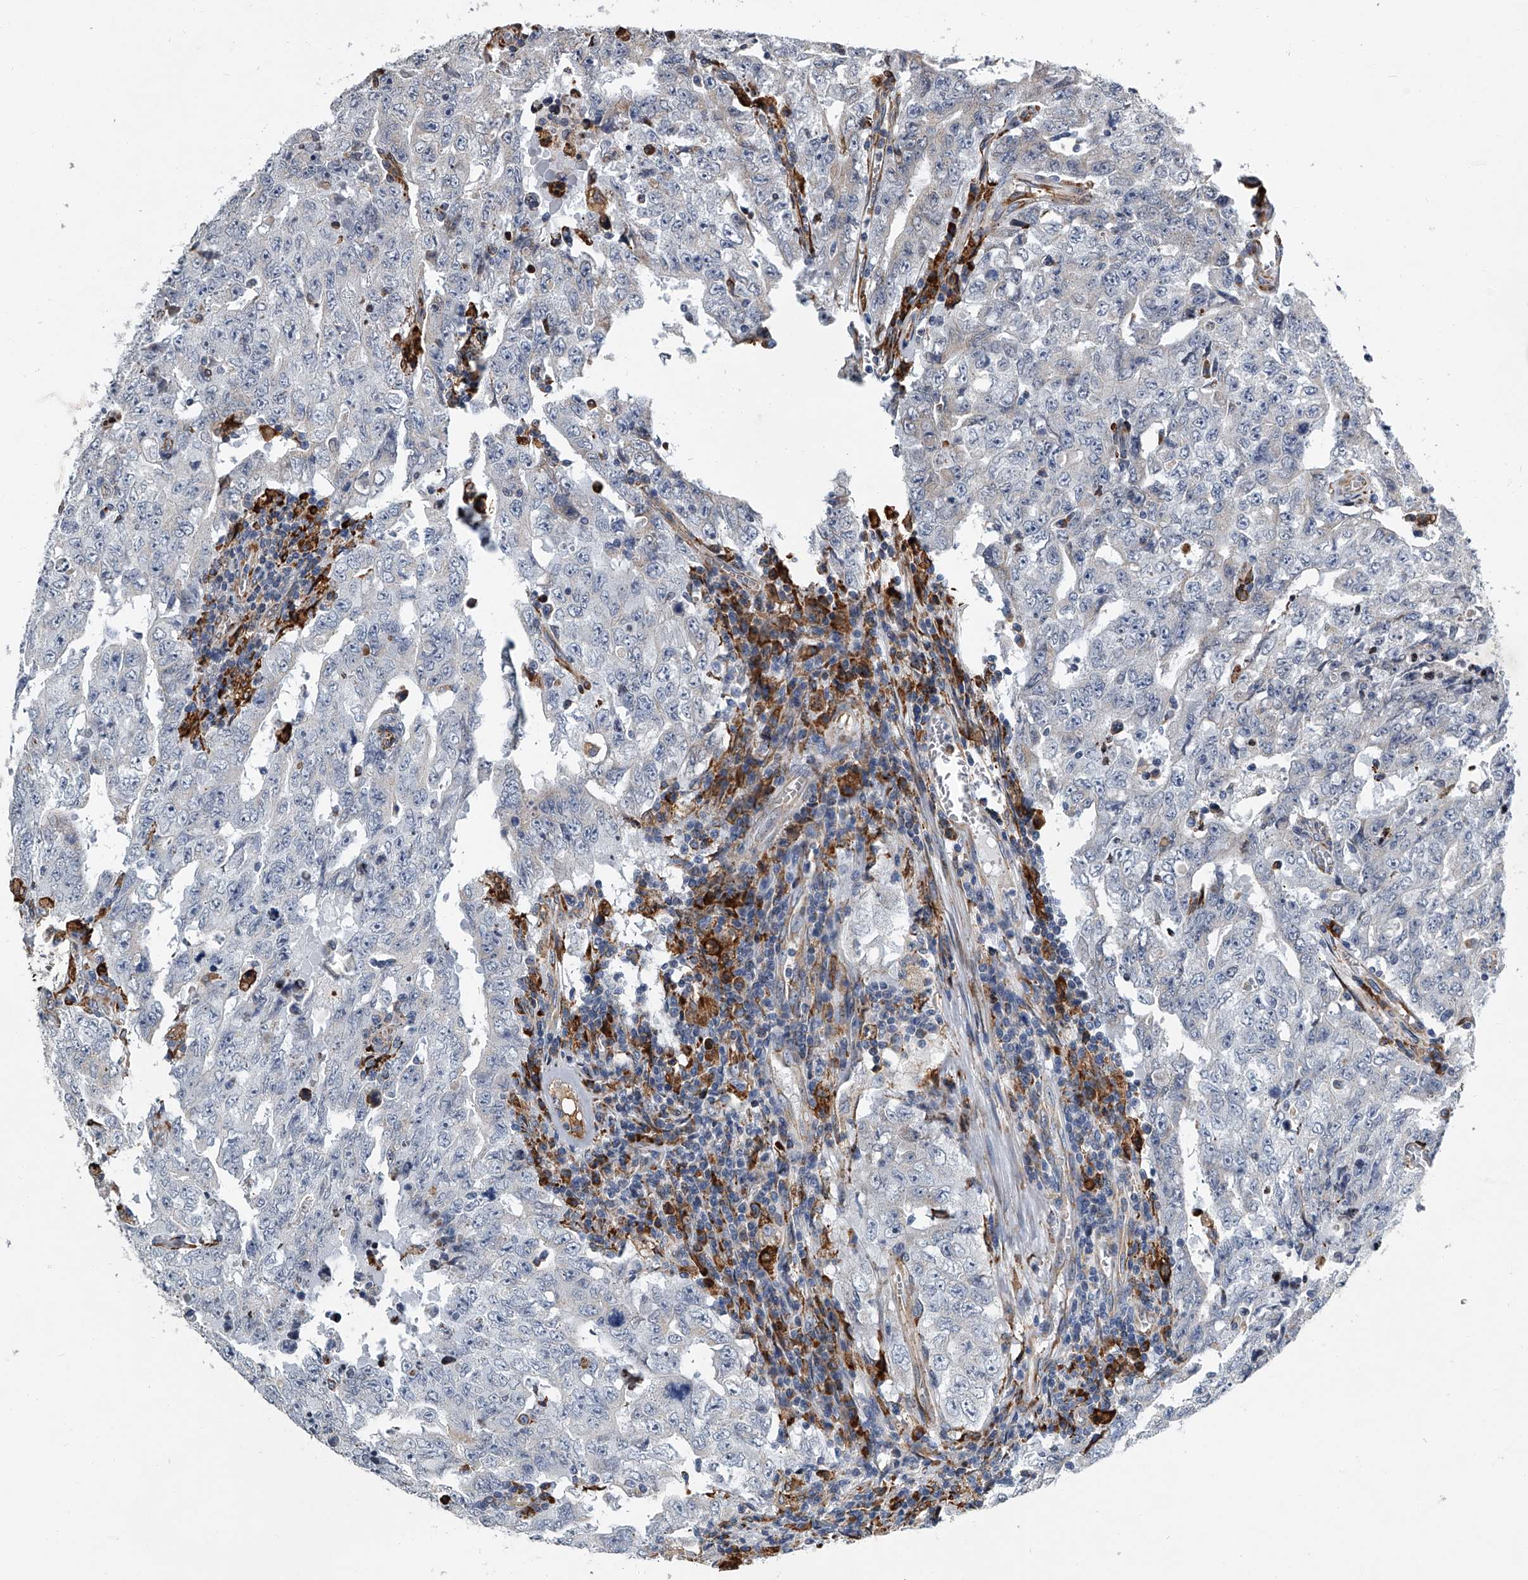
{"staining": {"intensity": "negative", "quantity": "none", "location": "none"}, "tissue": "testis cancer", "cell_type": "Tumor cells", "image_type": "cancer", "snomed": [{"axis": "morphology", "description": "Carcinoma, Embryonal, NOS"}, {"axis": "topography", "description": "Testis"}], "caption": "High power microscopy histopathology image of an IHC image of testis embryonal carcinoma, revealing no significant staining in tumor cells. (Stains: DAB IHC with hematoxylin counter stain, Microscopy: brightfield microscopy at high magnification).", "gene": "TMEM63C", "patient": {"sex": "male", "age": 26}}